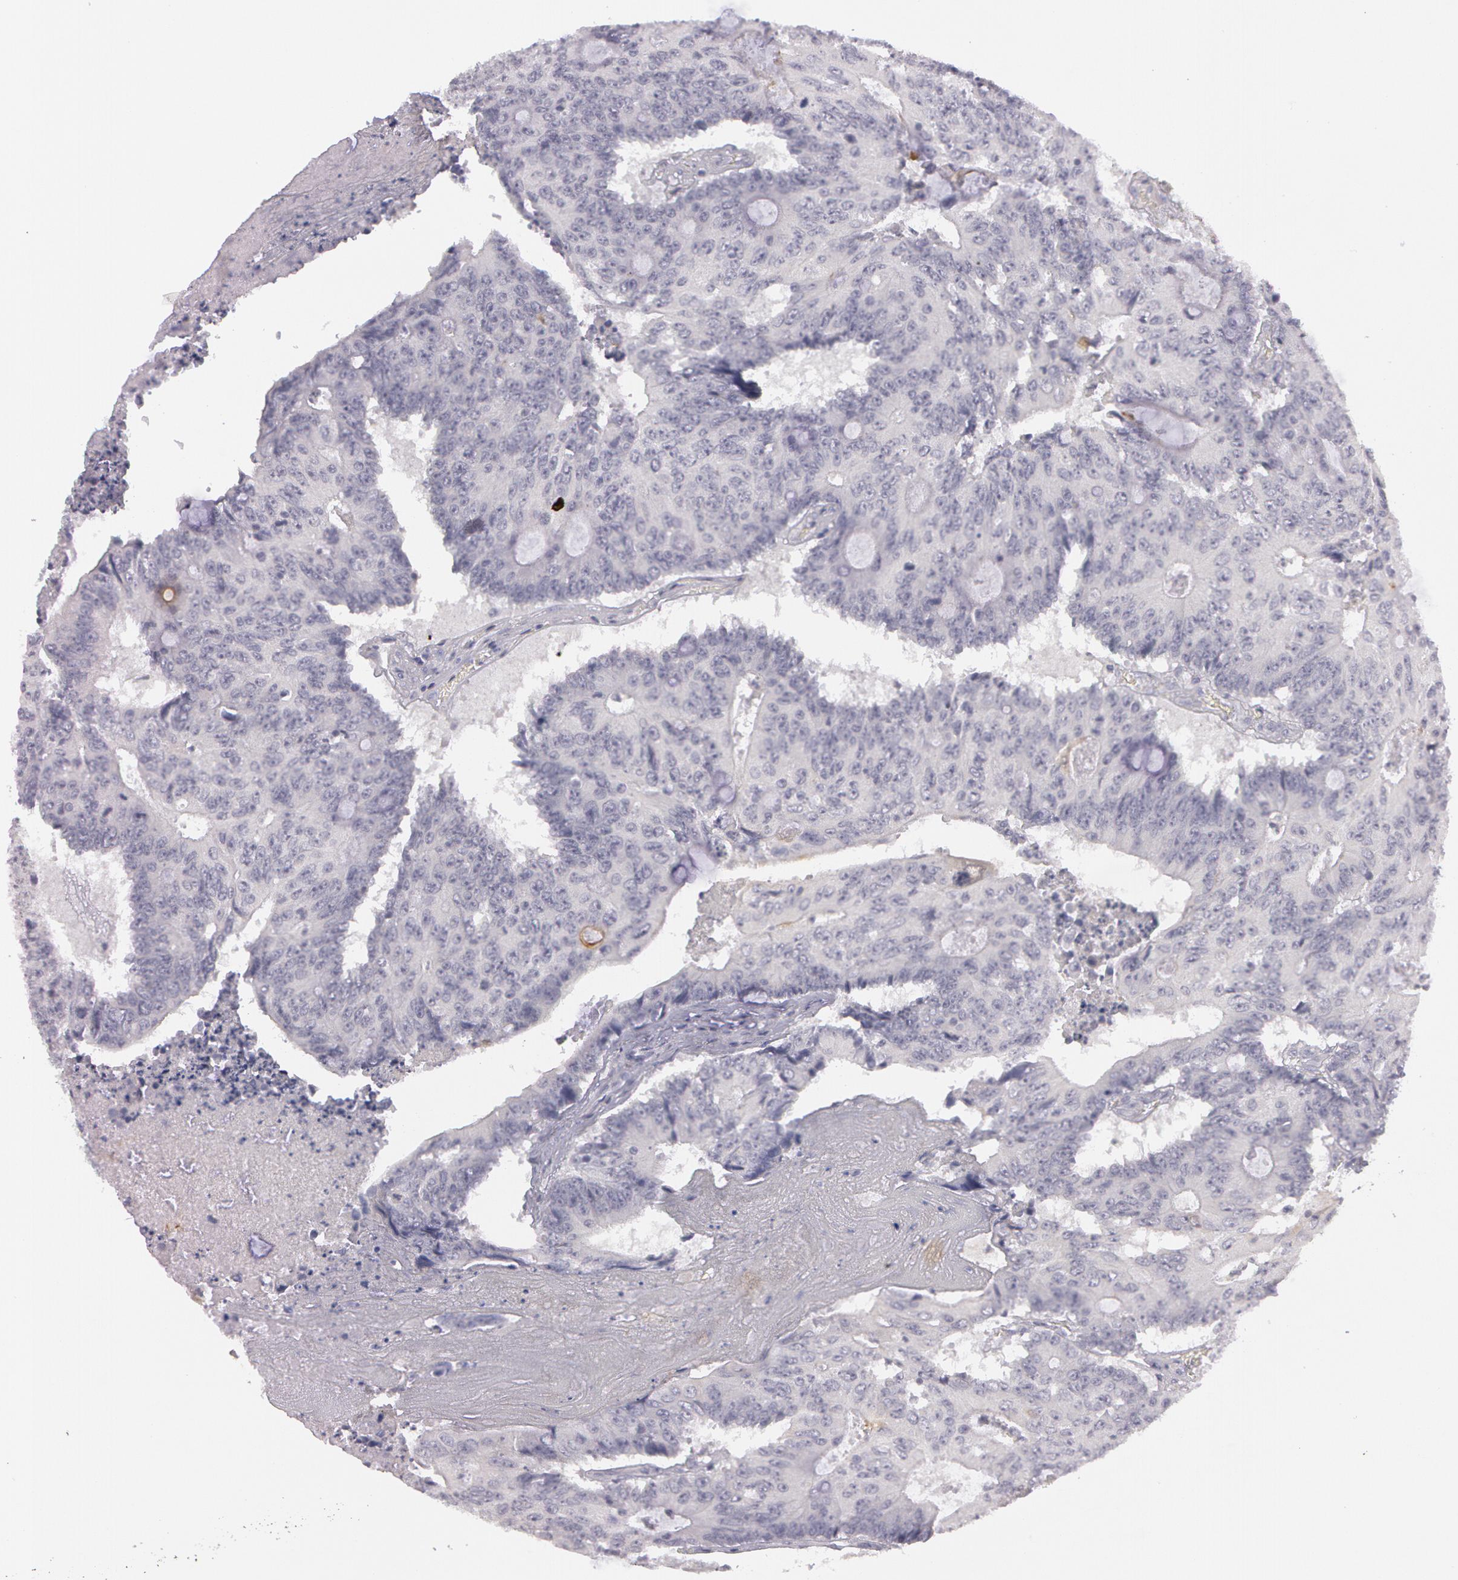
{"staining": {"intensity": "negative", "quantity": "none", "location": "none"}, "tissue": "colorectal cancer", "cell_type": "Tumor cells", "image_type": "cancer", "snomed": [{"axis": "morphology", "description": "Adenocarcinoma, NOS"}, {"axis": "topography", "description": "Colon"}], "caption": "Histopathology image shows no protein positivity in tumor cells of colorectal adenocarcinoma tissue.", "gene": "IL1RN", "patient": {"sex": "male", "age": 65}}